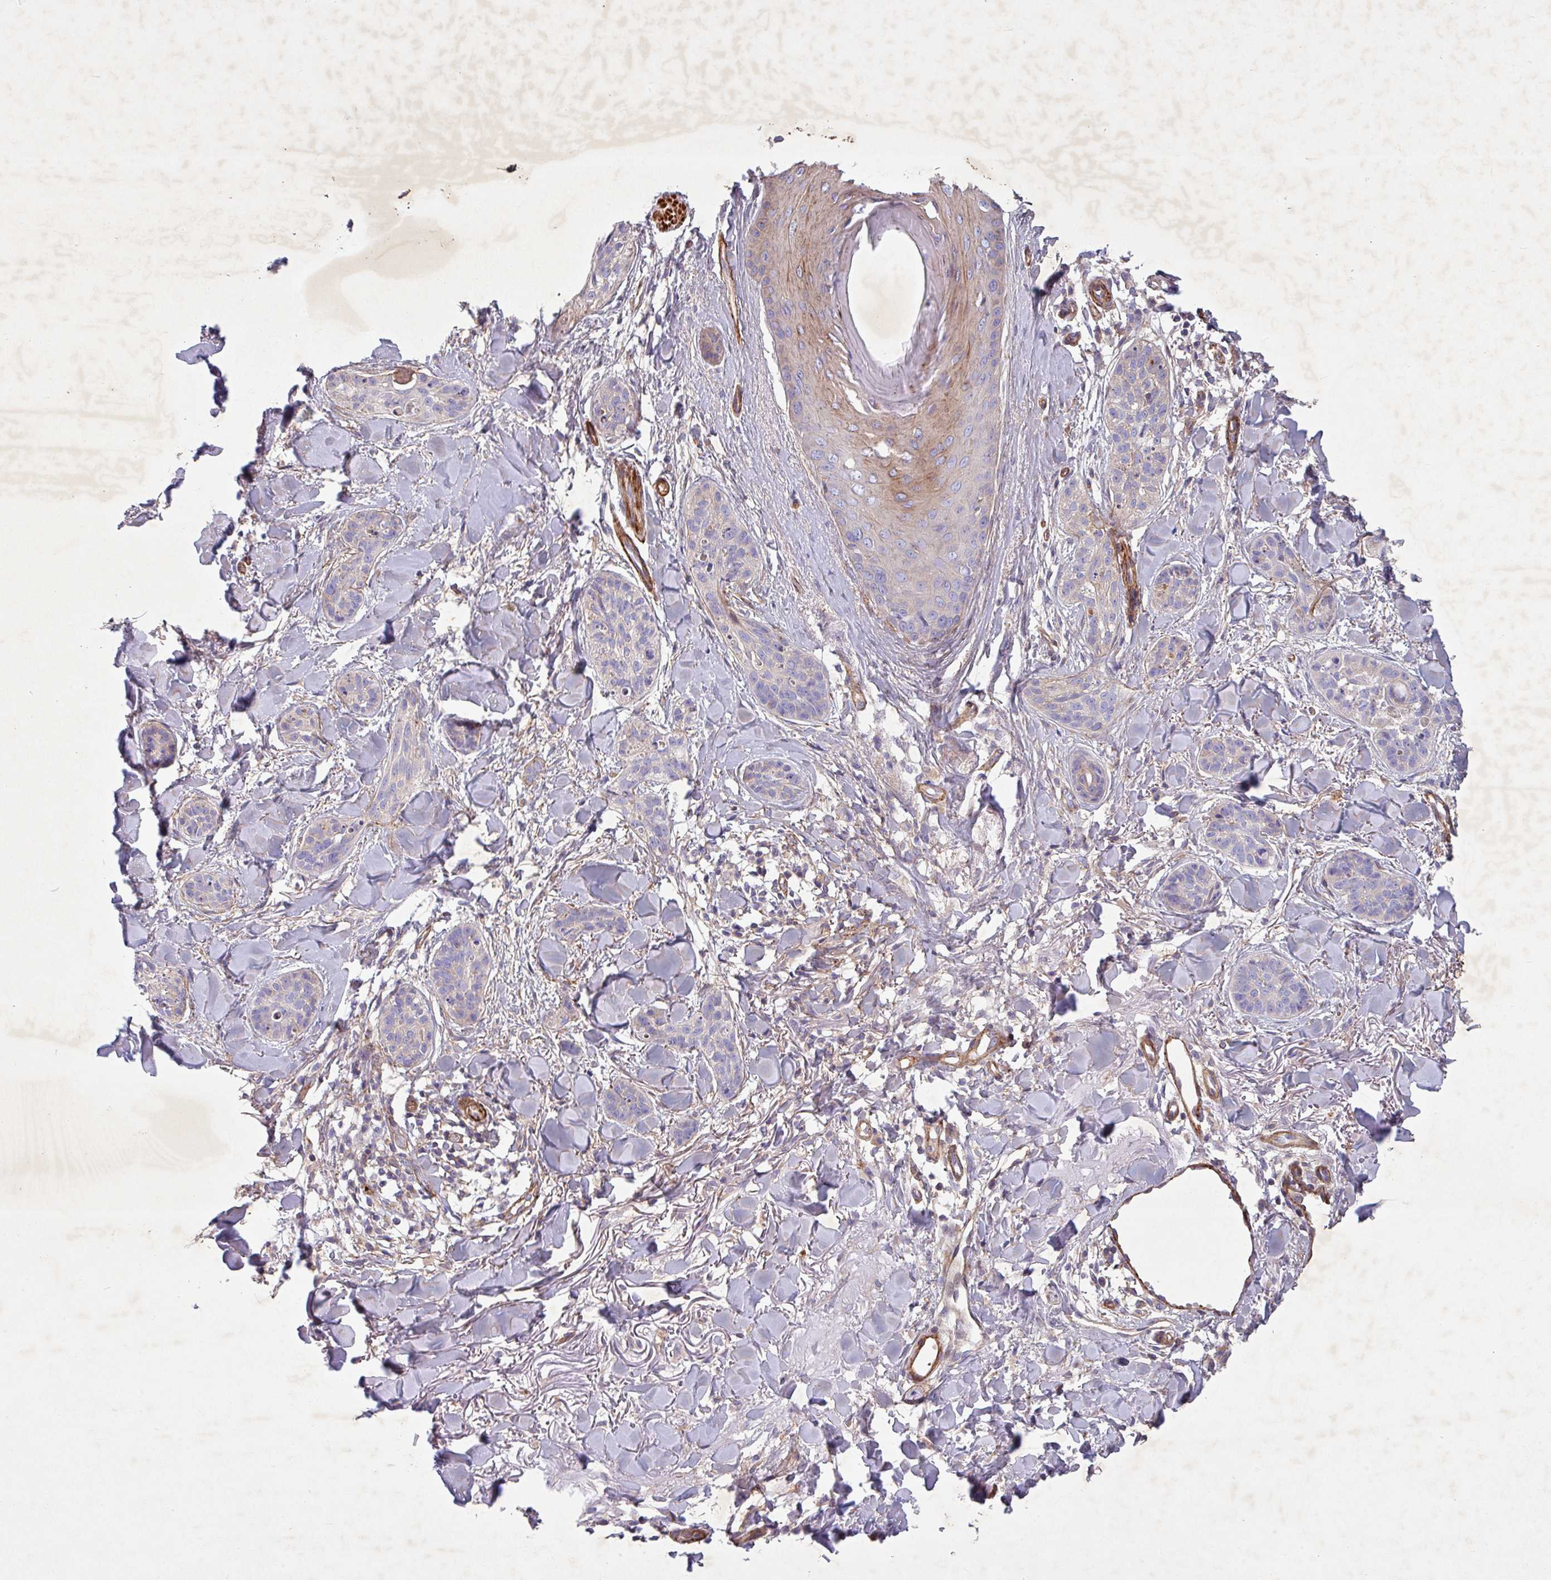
{"staining": {"intensity": "negative", "quantity": "none", "location": "none"}, "tissue": "skin cancer", "cell_type": "Tumor cells", "image_type": "cancer", "snomed": [{"axis": "morphology", "description": "Basal cell carcinoma"}, {"axis": "topography", "description": "Skin"}], "caption": "Immunohistochemistry histopathology image of neoplastic tissue: basal cell carcinoma (skin) stained with DAB (3,3'-diaminobenzidine) shows no significant protein positivity in tumor cells.", "gene": "ATP2C2", "patient": {"sex": "male", "age": 52}}